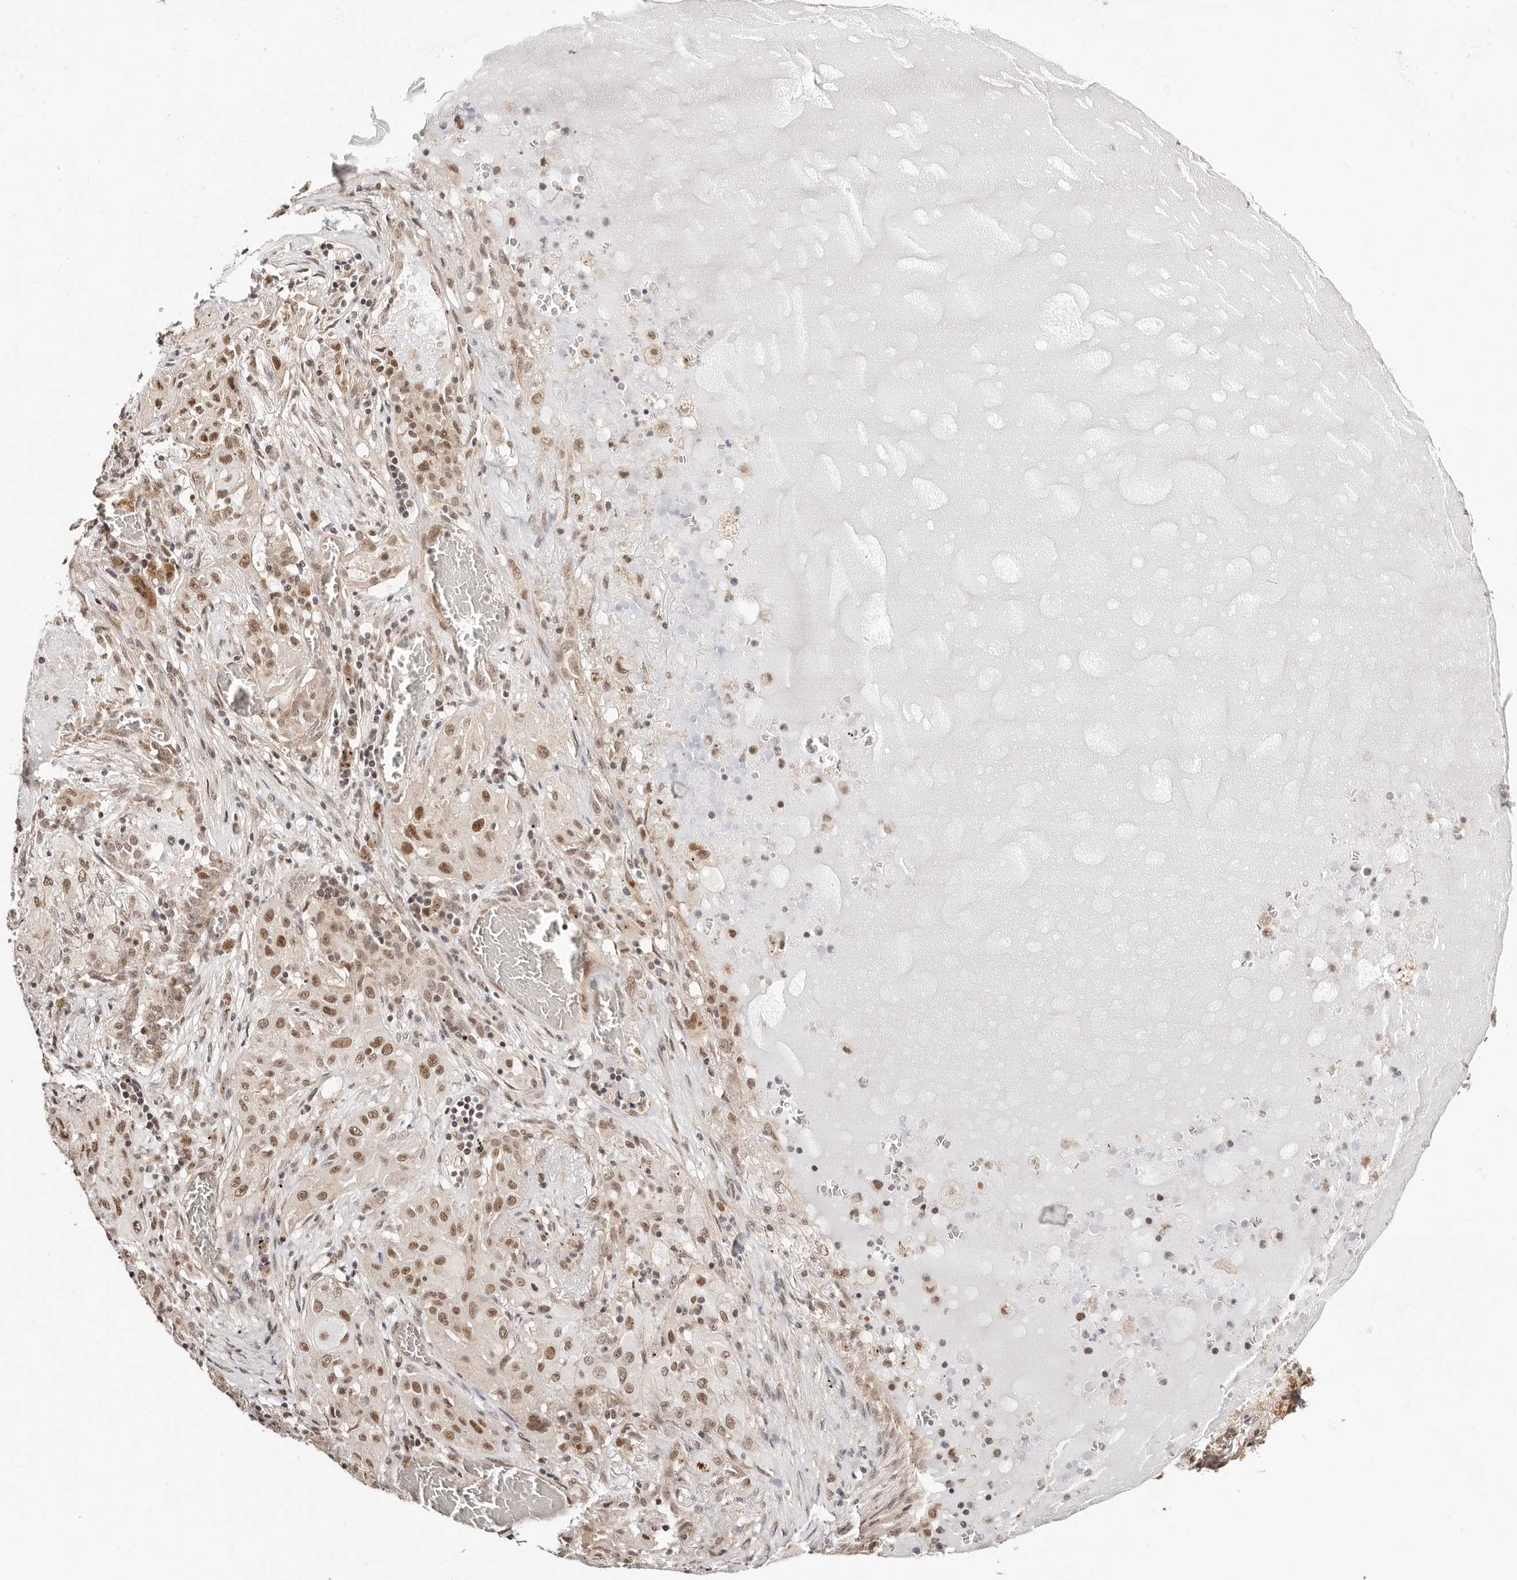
{"staining": {"intensity": "moderate", "quantity": ">75%", "location": "nuclear"}, "tissue": "lung cancer", "cell_type": "Tumor cells", "image_type": "cancer", "snomed": [{"axis": "morphology", "description": "Squamous cell carcinoma, NOS"}, {"axis": "topography", "description": "Lung"}], "caption": "This is an image of immunohistochemistry staining of lung cancer (squamous cell carcinoma), which shows moderate positivity in the nuclear of tumor cells.", "gene": "CTNNBL1", "patient": {"sex": "female", "age": 47}}